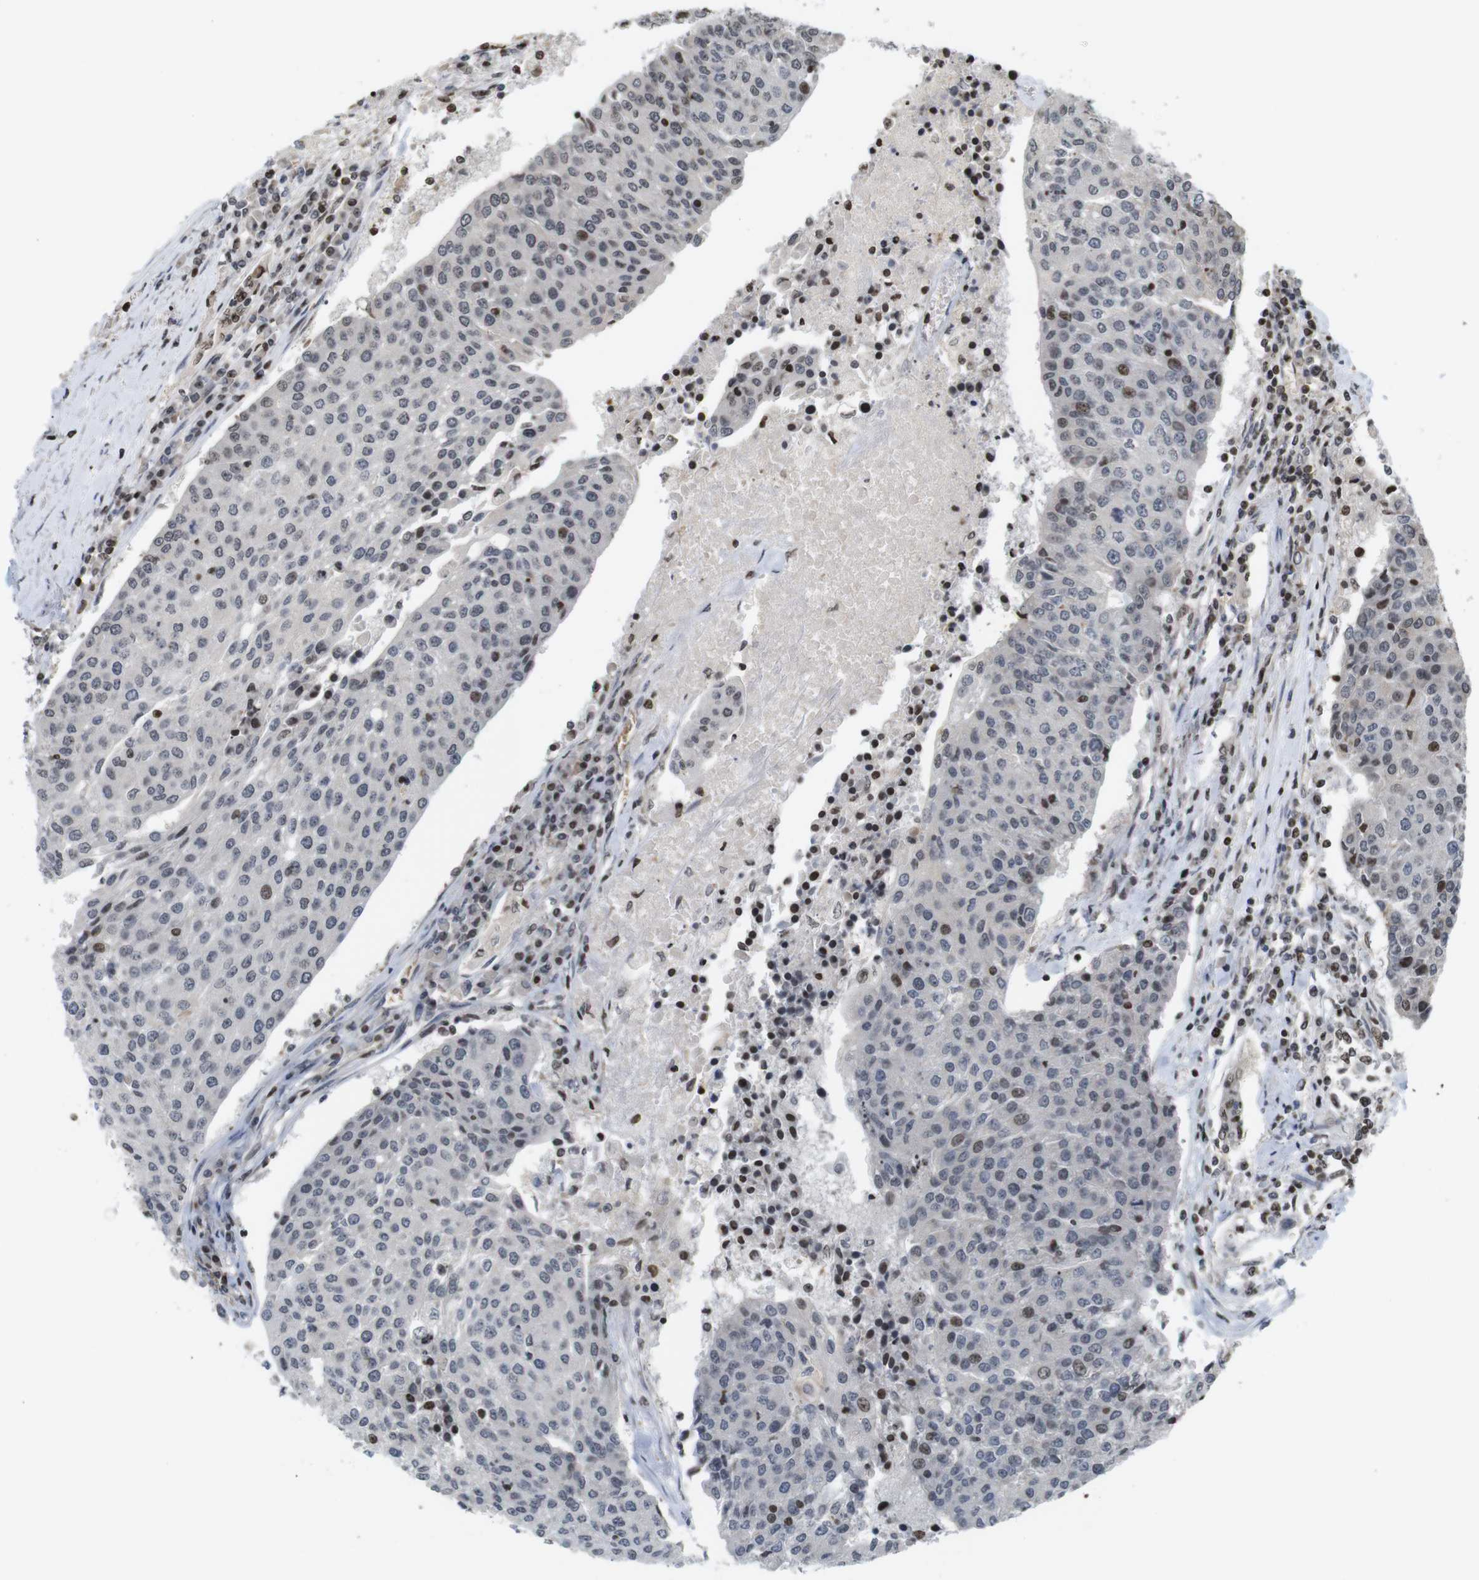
{"staining": {"intensity": "moderate", "quantity": "<25%", "location": "nuclear"}, "tissue": "urothelial cancer", "cell_type": "Tumor cells", "image_type": "cancer", "snomed": [{"axis": "morphology", "description": "Urothelial carcinoma, High grade"}, {"axis": "topography", "description": "Urinary bladder"}], "caption": "Human urothelial cancer stained for a protein (brown) shows moderate nuclear positive positivity in approximately <25% of tumor cells.", "gene": "MBD1", "patient": {"sex": "female", "age": 85}}